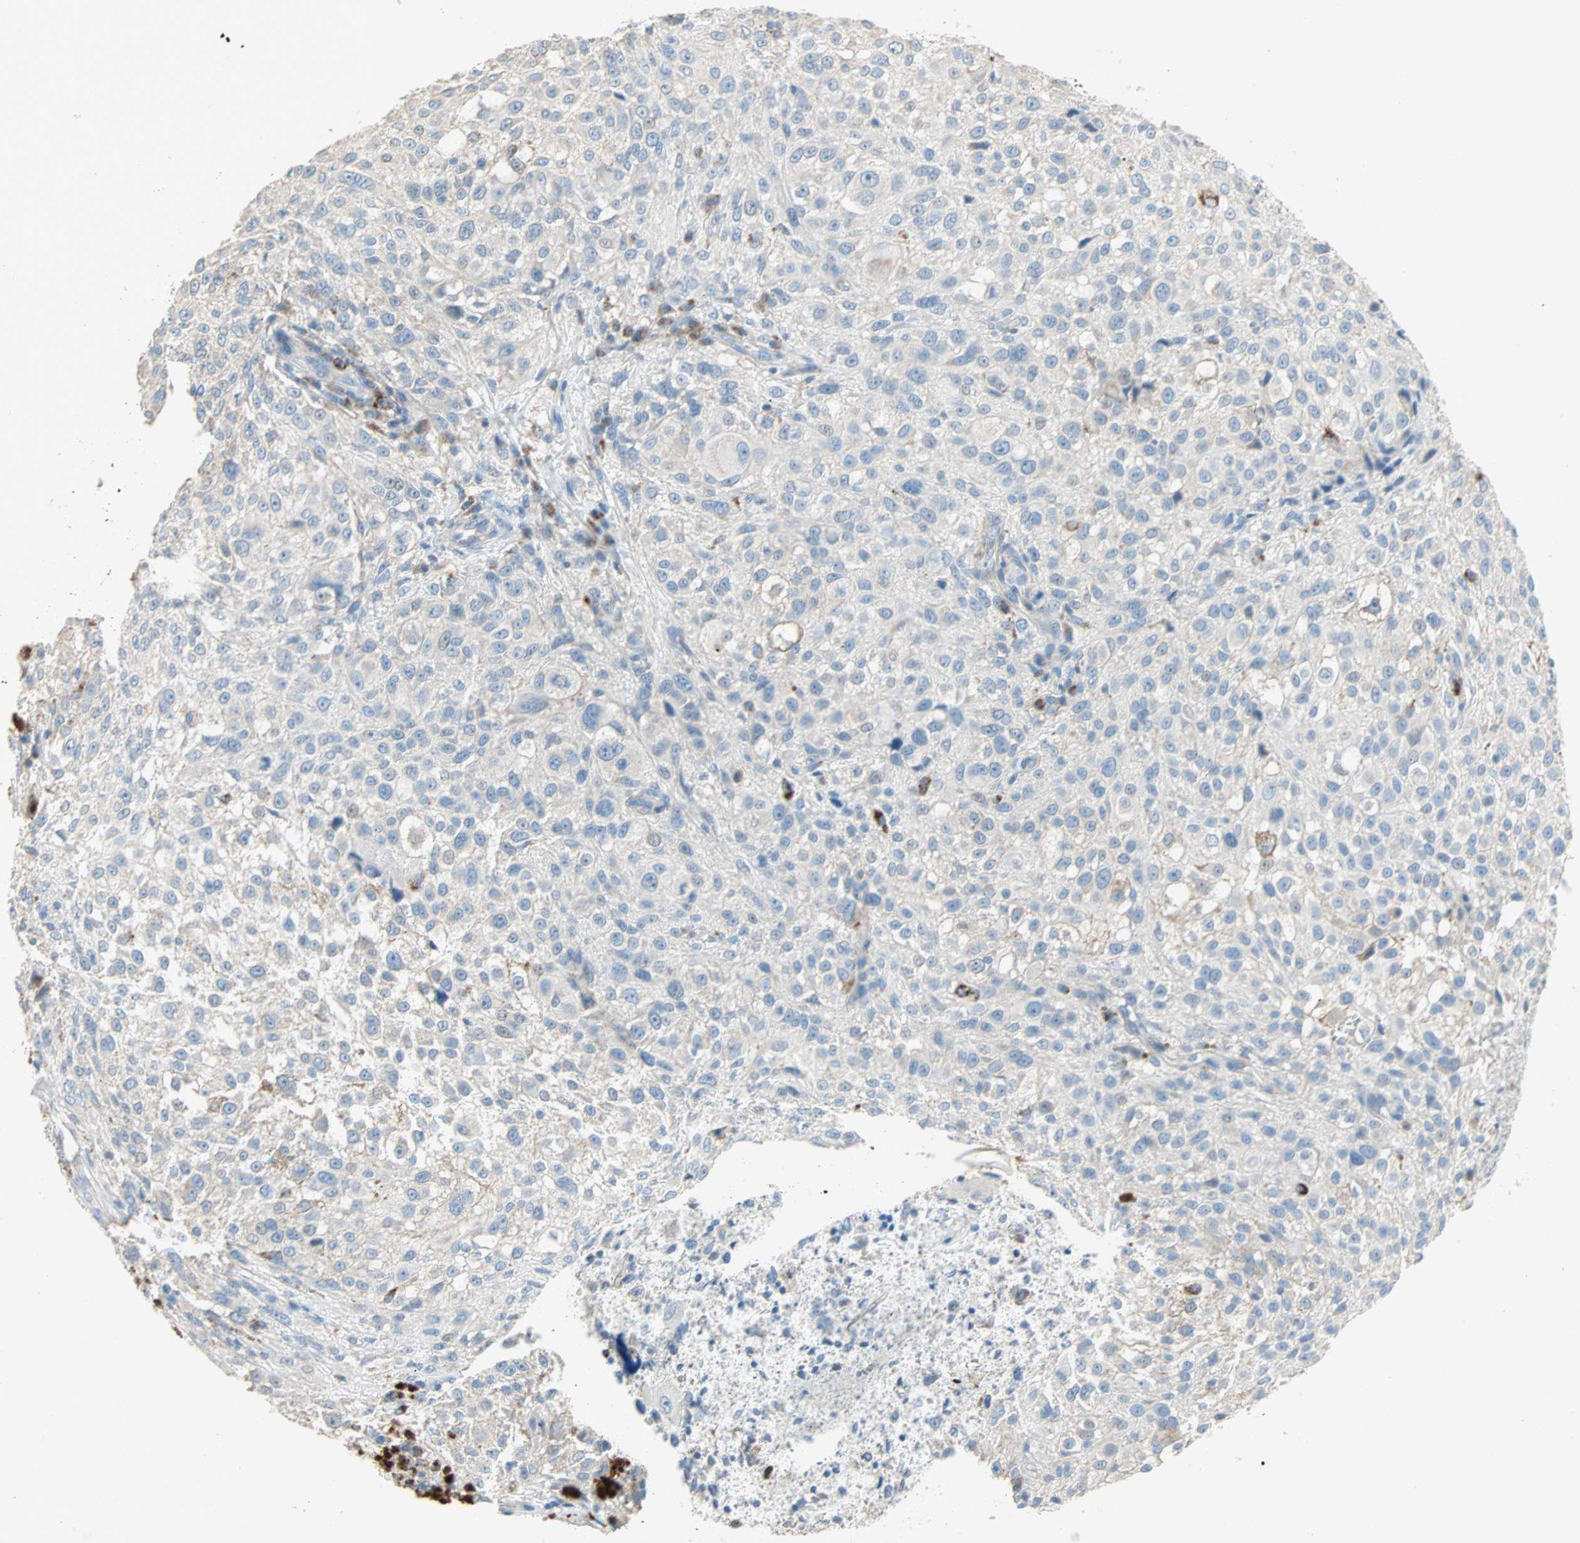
{"staining": {"intensity": "negative", "quantity": "none", "location": "none"}, "tissue": "melanoma", "cell_type": "Tumor cells", "image_type": "cancer", "snomed": [{"axis": "morphology", "description": "Necrosis, NOS"}, {"axis": "morphology", "description": "Malignant melanoma, NOS"}, {"axis": "topography", "description": "Skin"}], "caption": "A photomicrograph of human malignant melanoma is negative for staining in tumor cells.", "gene": "ACVRL1", "patient": {"sex": "female", "age": 87}}